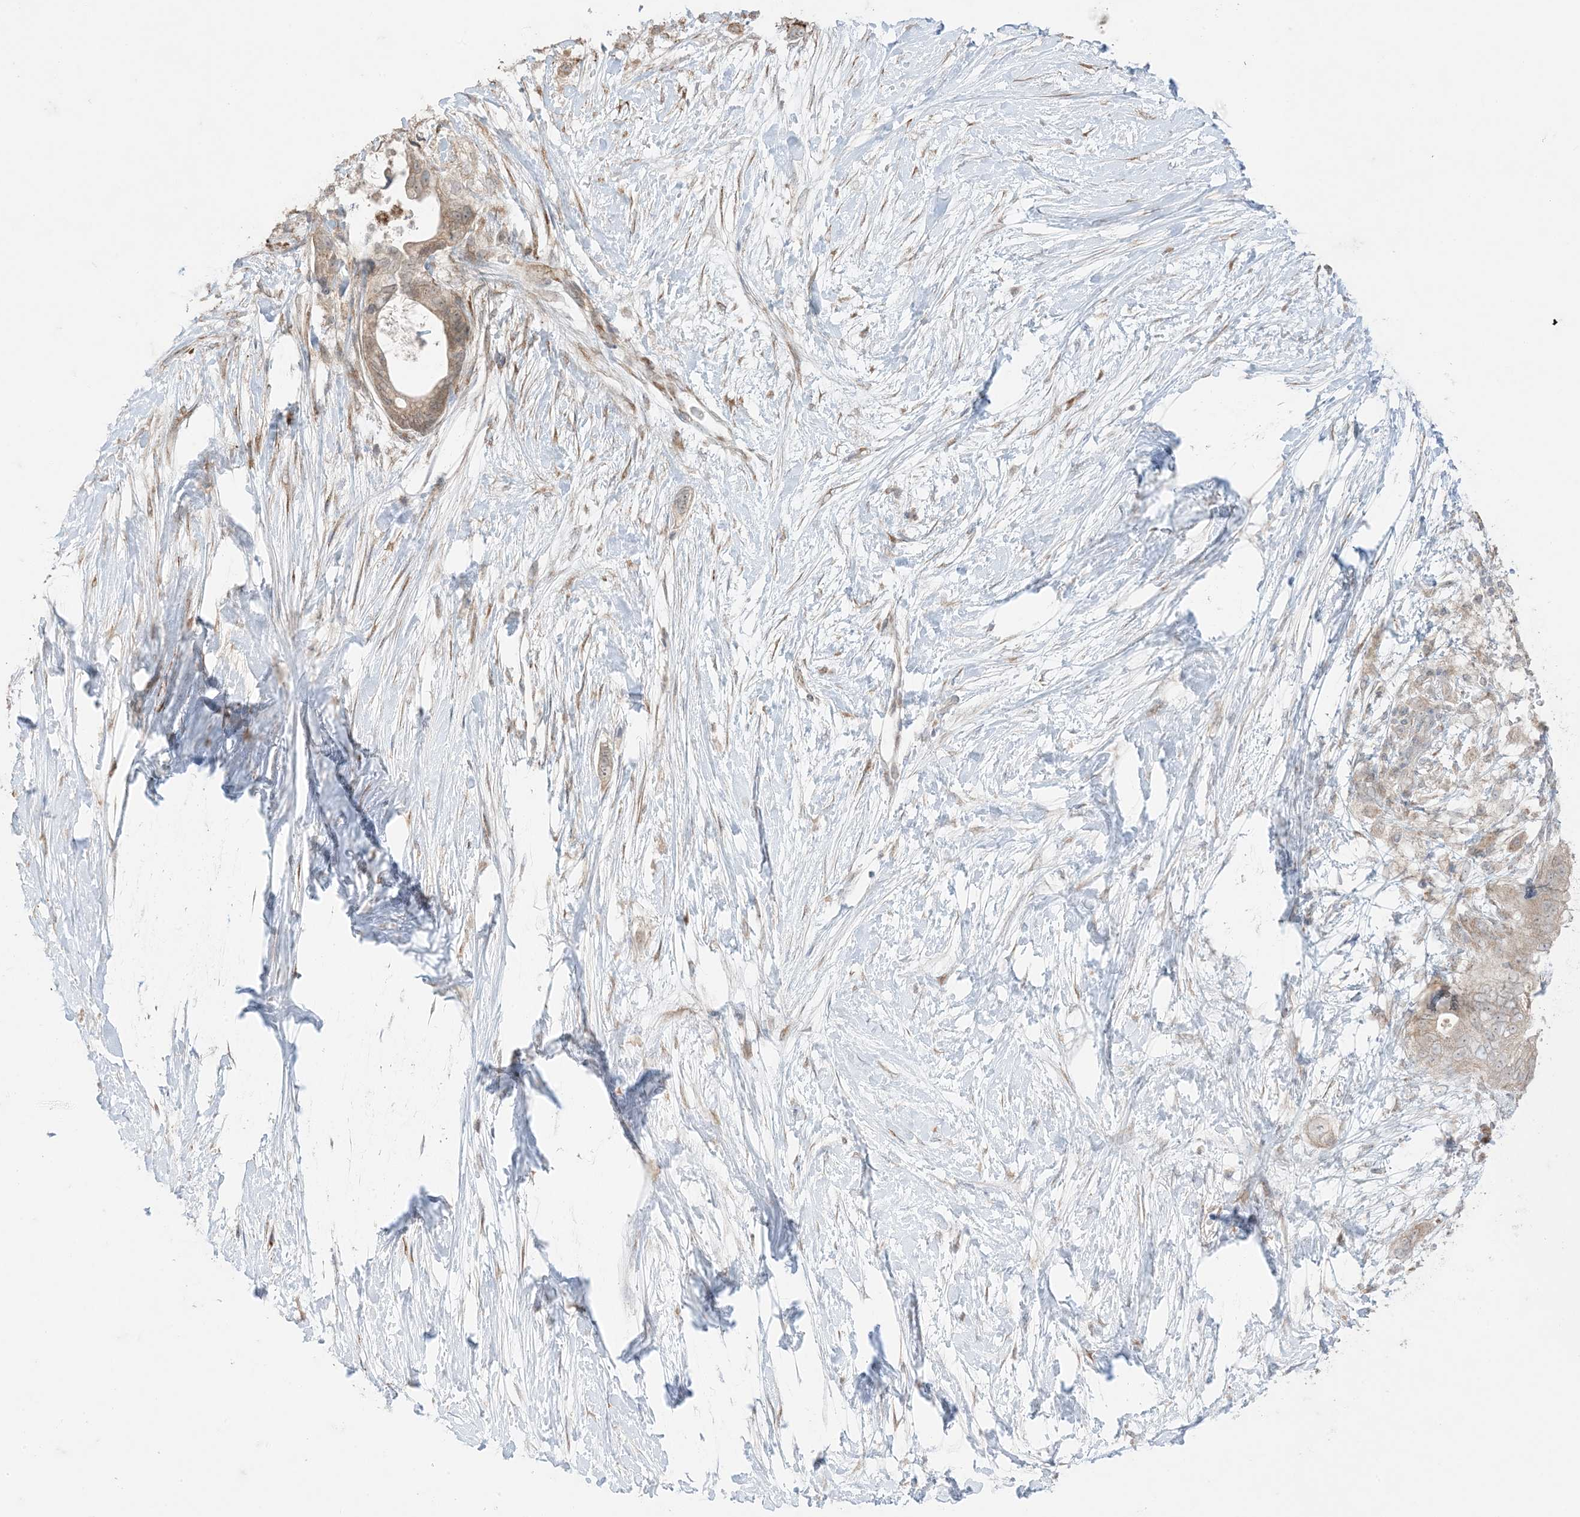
{"staining": {"intensity": "weak", "quantity": "25%-75%", "location": "cytoplasmic/membranous"}, "tissue": "pancreatic cancer", "cell_type": "Tumor cells", "image_type": "cancer", "snomed": [{"axis": "morphology", "description": "Adenocarcinoma, NOS"}, {"axis": "topography", "description": "Pancreas"}], "caption": "Pancreatic adenocarcinoma was stained to show a protein in brown. There is low levels of weak cytoplasmic/membranous expression in about 25%-75% of tumor cells.", "gene": "ODC1", "patient": {"sex": "male", "age": 53}}